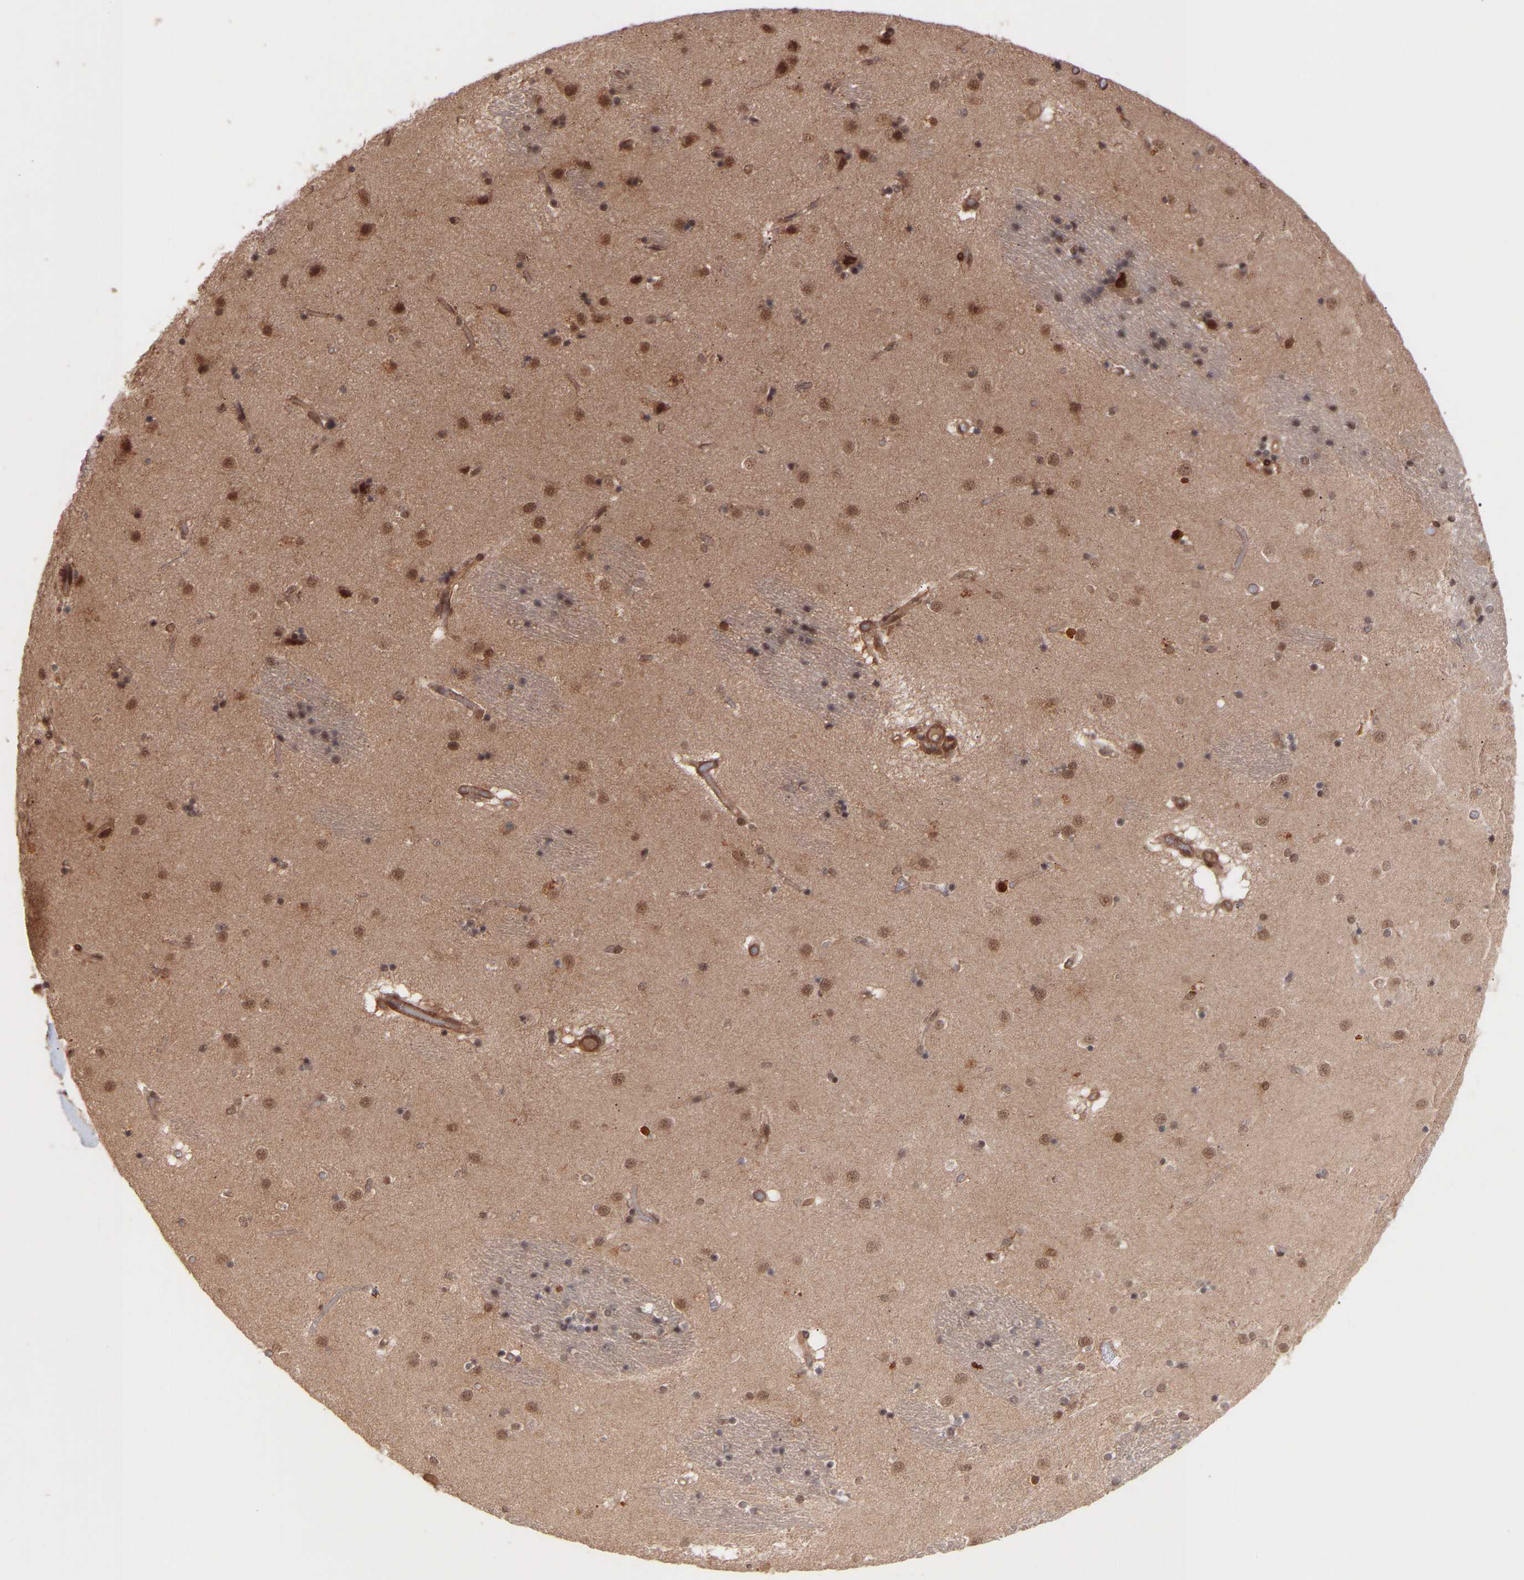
{"staining": {"intensity": "weak", "quantity": "<25%", "location": "nuclear"}, "tissue": "caudate", "cell_type": "Glial cells", "image_type": "normal", "snomed": [{"axis": "morphology", "description": "Normal tissue, NOS"}, {"axis": "topography", "description": "Lateral ventricle wall"}], "caption": "Immunohistochemistry photomicrograph of unremarkable caudate: human caudate stained with DAB (3,3'-diaminobenzidine) shows no significant protein positivity in glial cells. (Stains: DAB (3,3'-diaminobenzidine) immunohistochemistry with hematoxylin counter stain, Microscopy: brightfield microscopy at high magnification).", "gene": "PDLIM5", "patient": {"sex": "male", "age": 70}}